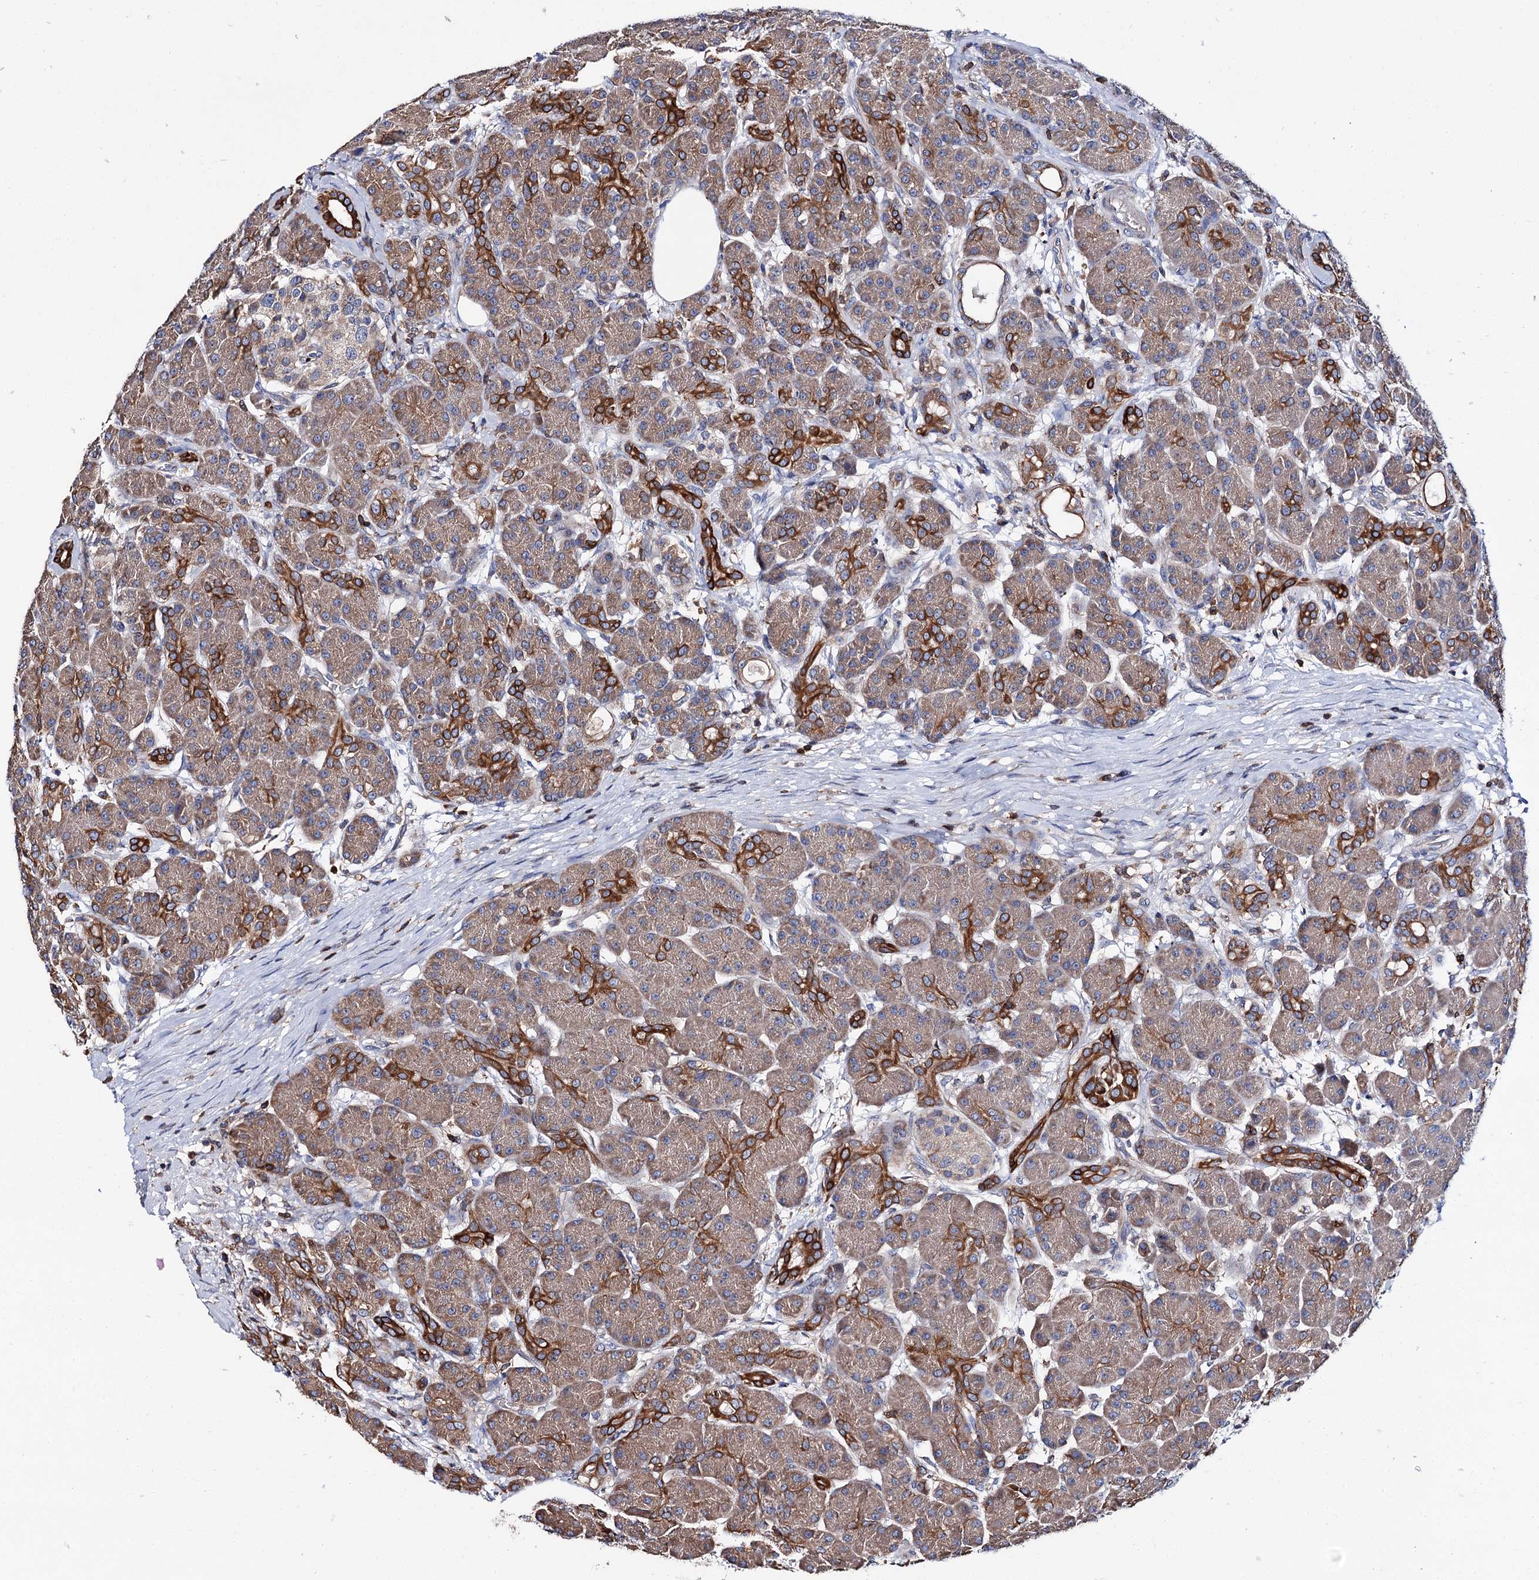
{"staining": {"intensity": "strong", "quantity": "25%-75%", "location": "cytoplasmic/membranous"}, "tissue": "pancreas", "cell_type": "Exocrine glandular cells", "image_type": "normal", "snomed": [{"axis": "morphology", "description": "Normal tissue, NOS"}, {"axis": "topography", "description": "Pancreas"}], "caption": "Protein staining of normal pancreas shows strong cytoplasmic/membranous expression in approximately 25%-75% of exocrine glandular cells.", "gene": "UBASH3B", "patient": {"sex": "male", "age": 63}}